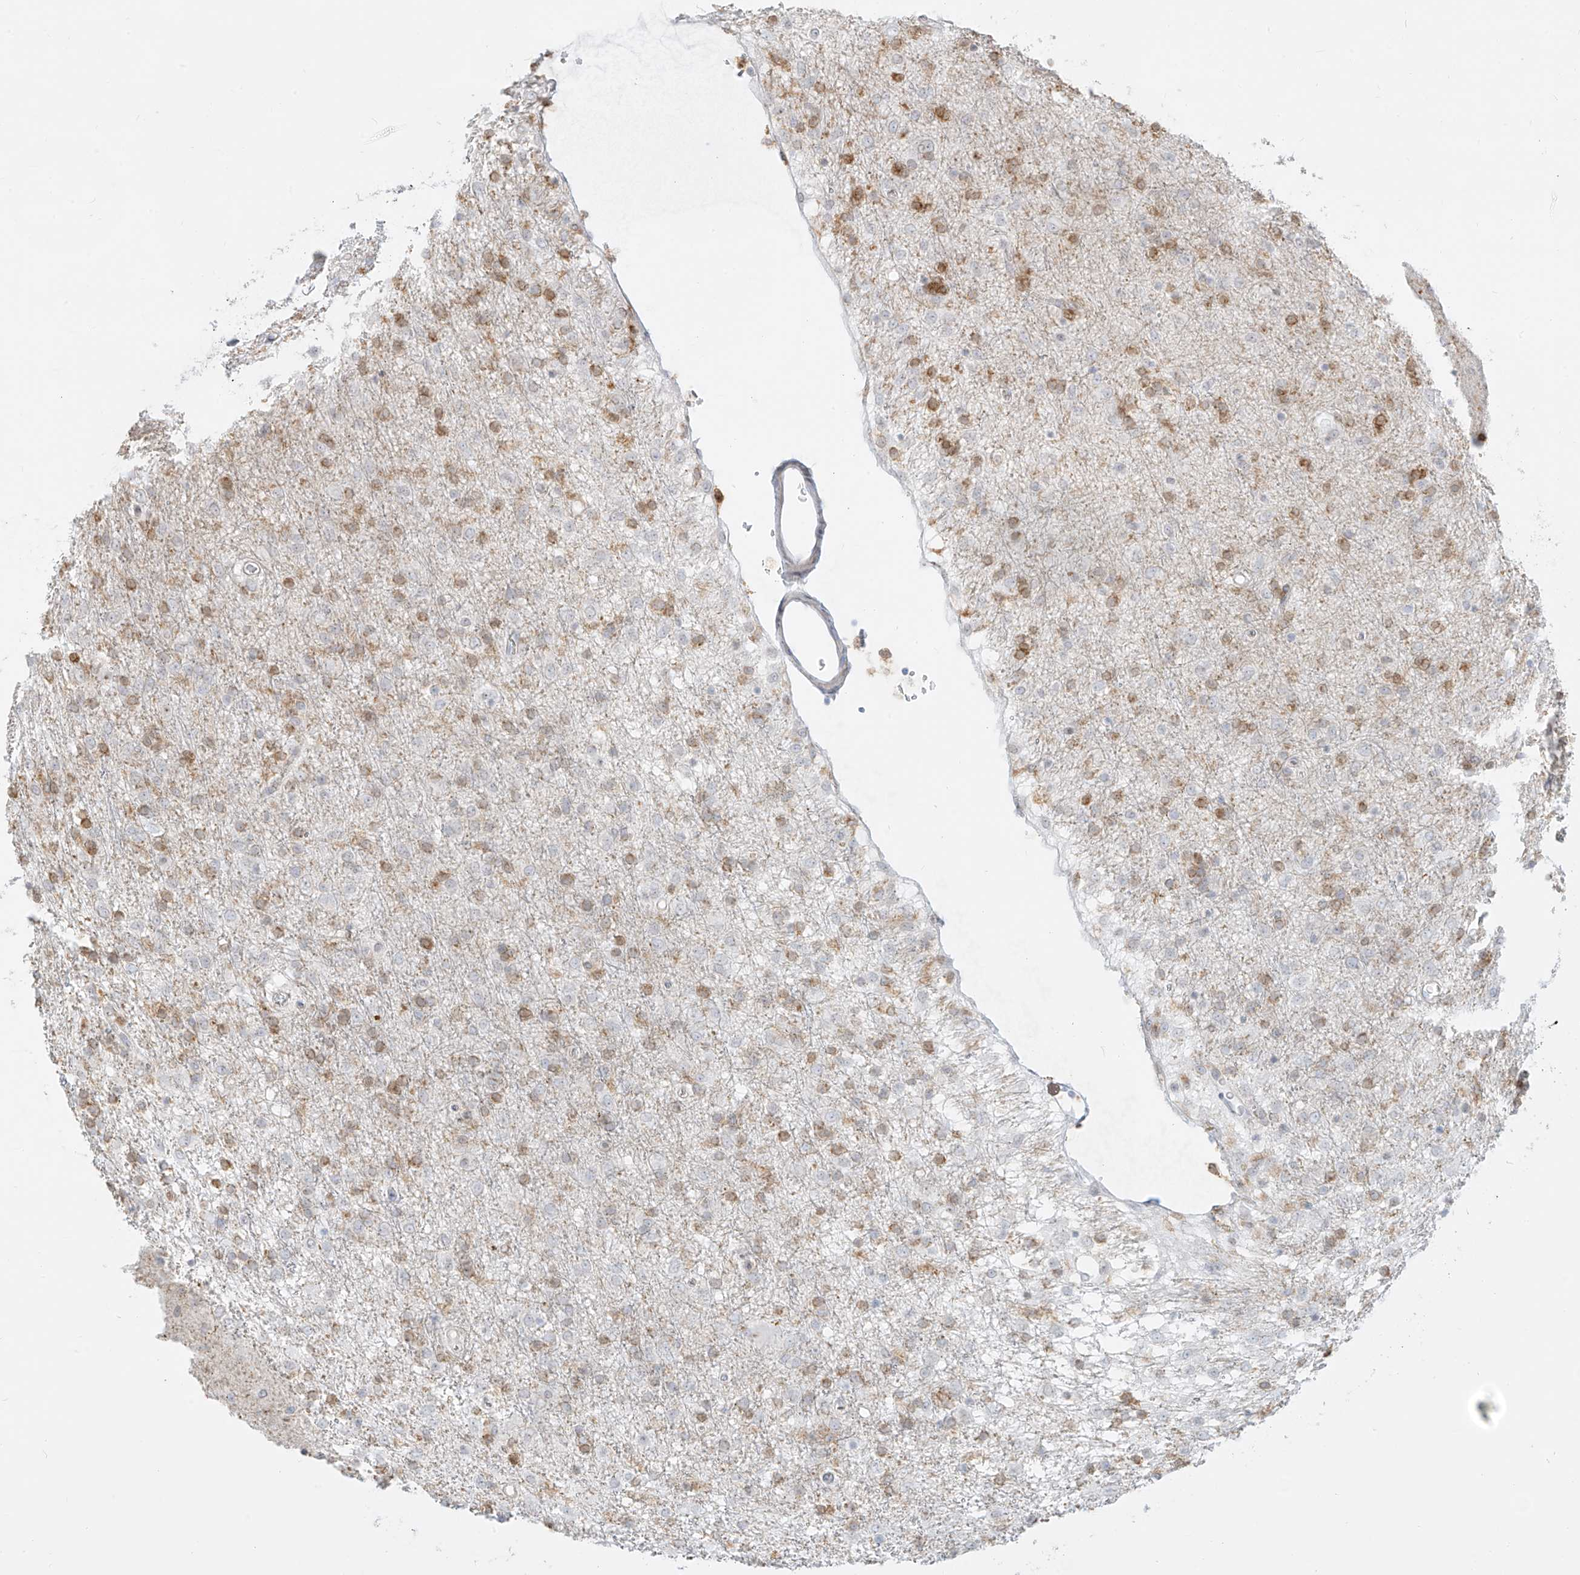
{"staining": {"intensity": "moderate", "quantity": "<25%", "location": "cytoplasmic/membranous"}, "tissue": "glioma", "cell_type": "Tumor cells", "image_type": "cancer", "snomed": [{"axis": "morphology", "description": "Glioma, malignant, Low grade"}, {"axis": "topography", "description": "Brain"}], "caption": "High-power microscopy captured an immunohistochemistry histopathology image of glioma, revealing moderate cytoplasmic/membranous staining in approximately <25% of tumor cells. The staining is performed using DAB (3,3'-diaminobenzidine) brown chromogen to label protein expression. The nuclei are counter-stained blue using hematoxylin.", "gene": "NHSL1", "patient": {"sex": "male", "age": 65}}